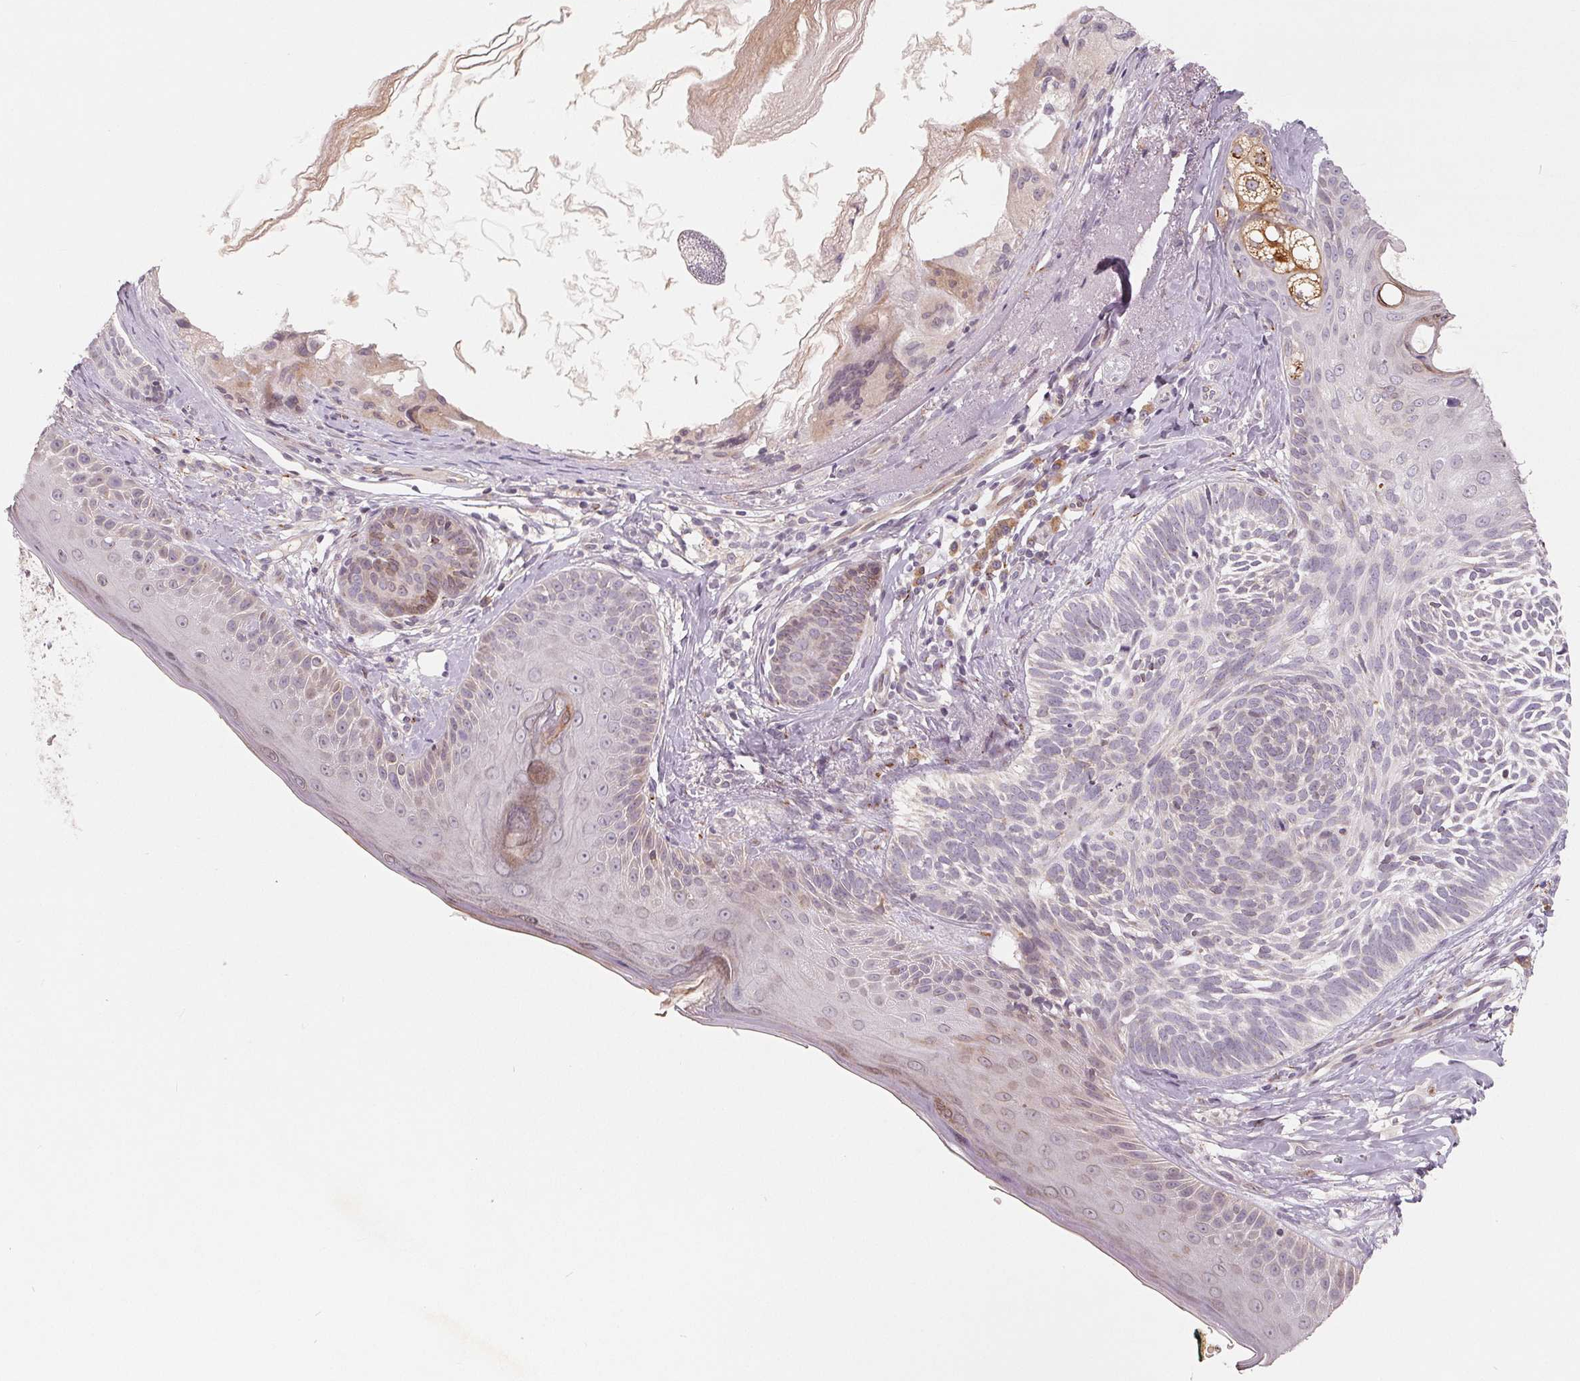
{"staining": {"intensity": "negative", "quantity": "none", "location": "none"}, "tissue": "skin cancer", "cell_type": "Tumor cells", "image_type": "cancer", "snomed": [{"axis": "morphology", "description": "Basal cell carcinoma"}, {"axis": "topography", "description": "Skin"}], "caption": "This is an IHC micrograph of skin cancer. There is no staining in tumor cells.", "gene": "TMSB15B", "patient": {"sex": "female", "age": 74}}